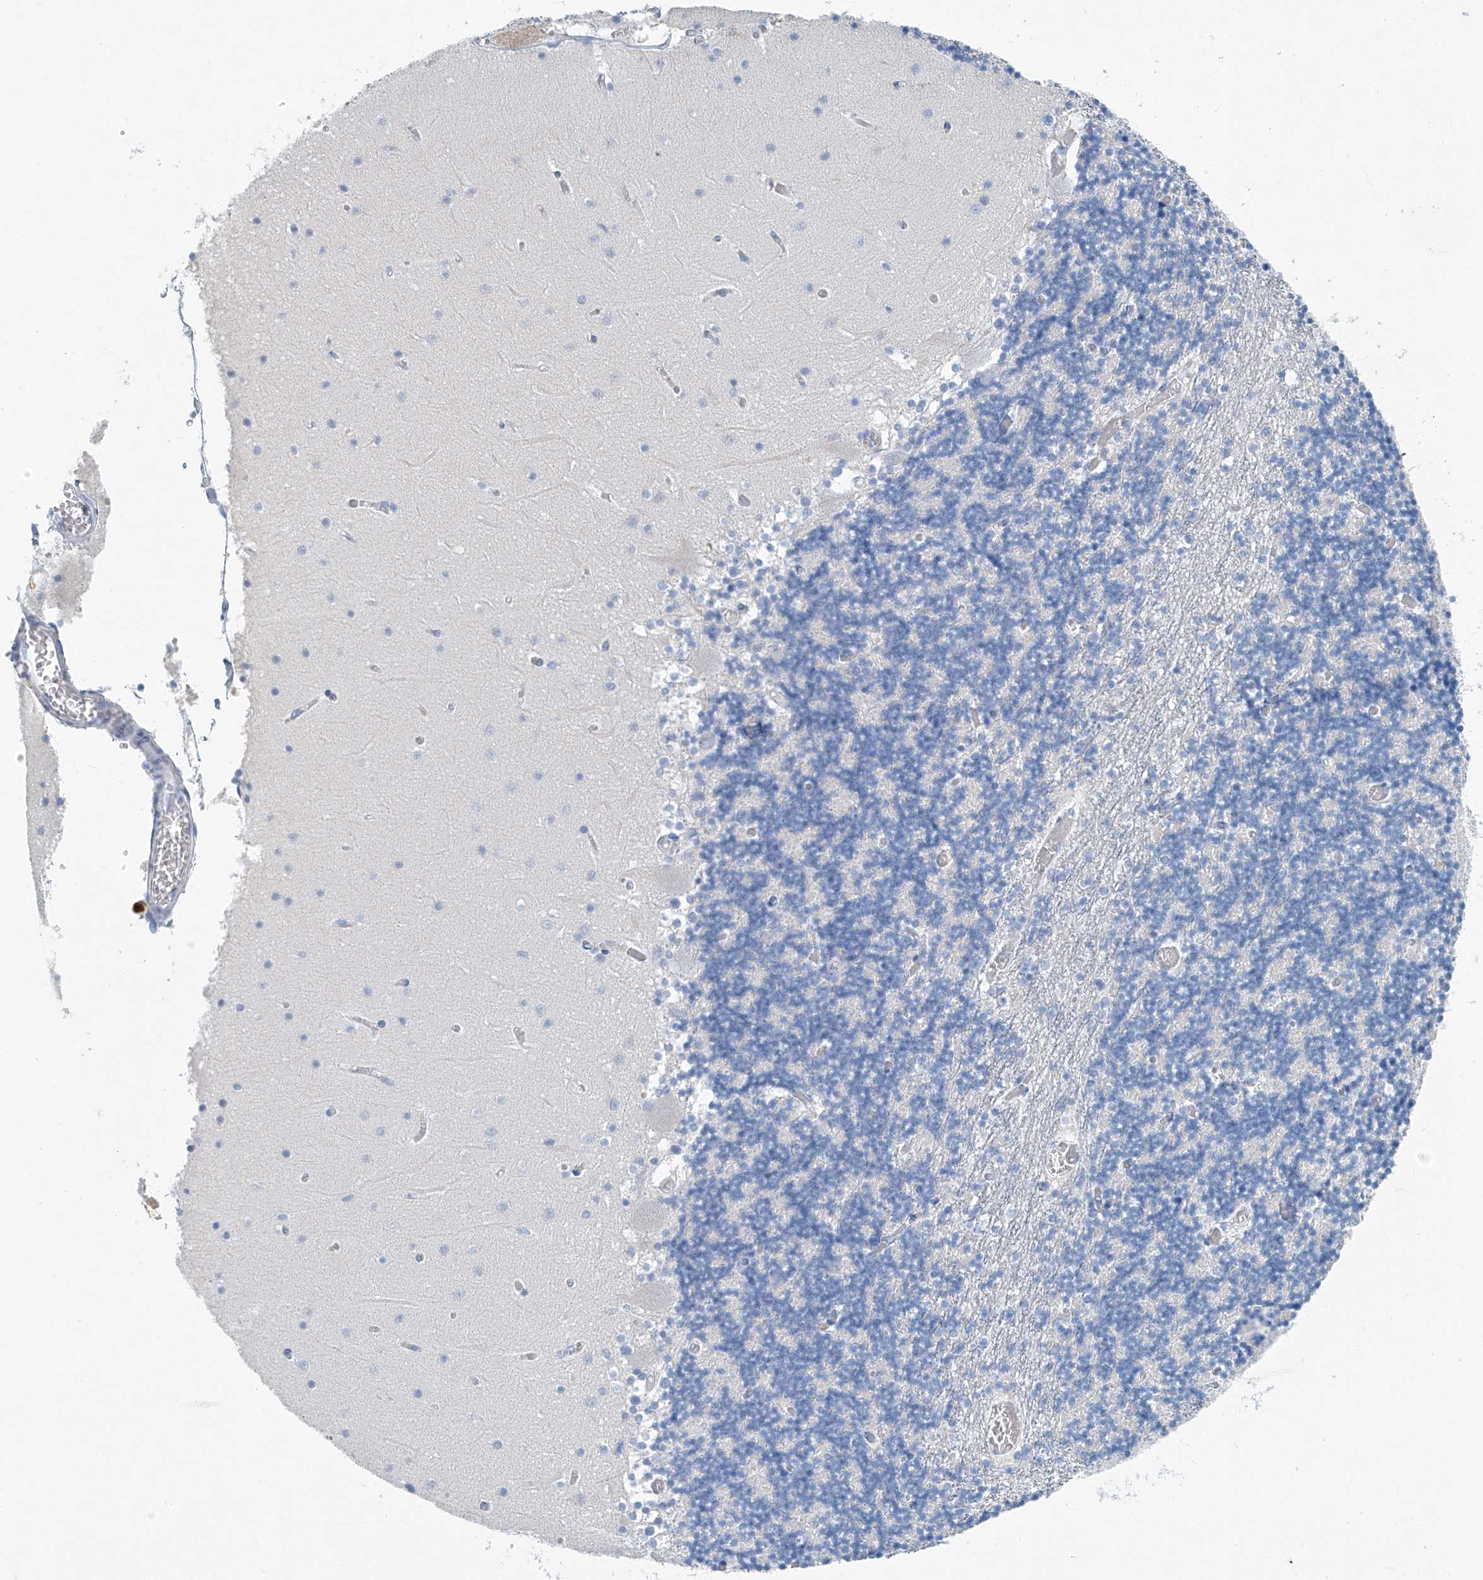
{"staining": {"intensity": "negative", "quantity": "none", "location": "none"}, "tissue": "cerebellum", "cell_type": "Cells in granular layer", "image_type": "normal", "snomed": [{"axis": "morphology", "description": "Normal tissue, NOS"}, {"axis": "topography", "description": "Cerebellum"}], "caption": "An immunohistochemistry (IHC) histopathology image of normal cerebellum is shown. There is no staining in cells in granular layer of cerebellum.", "gene": "C1orf87", "patient": {"sex": "female", "age": 28}}